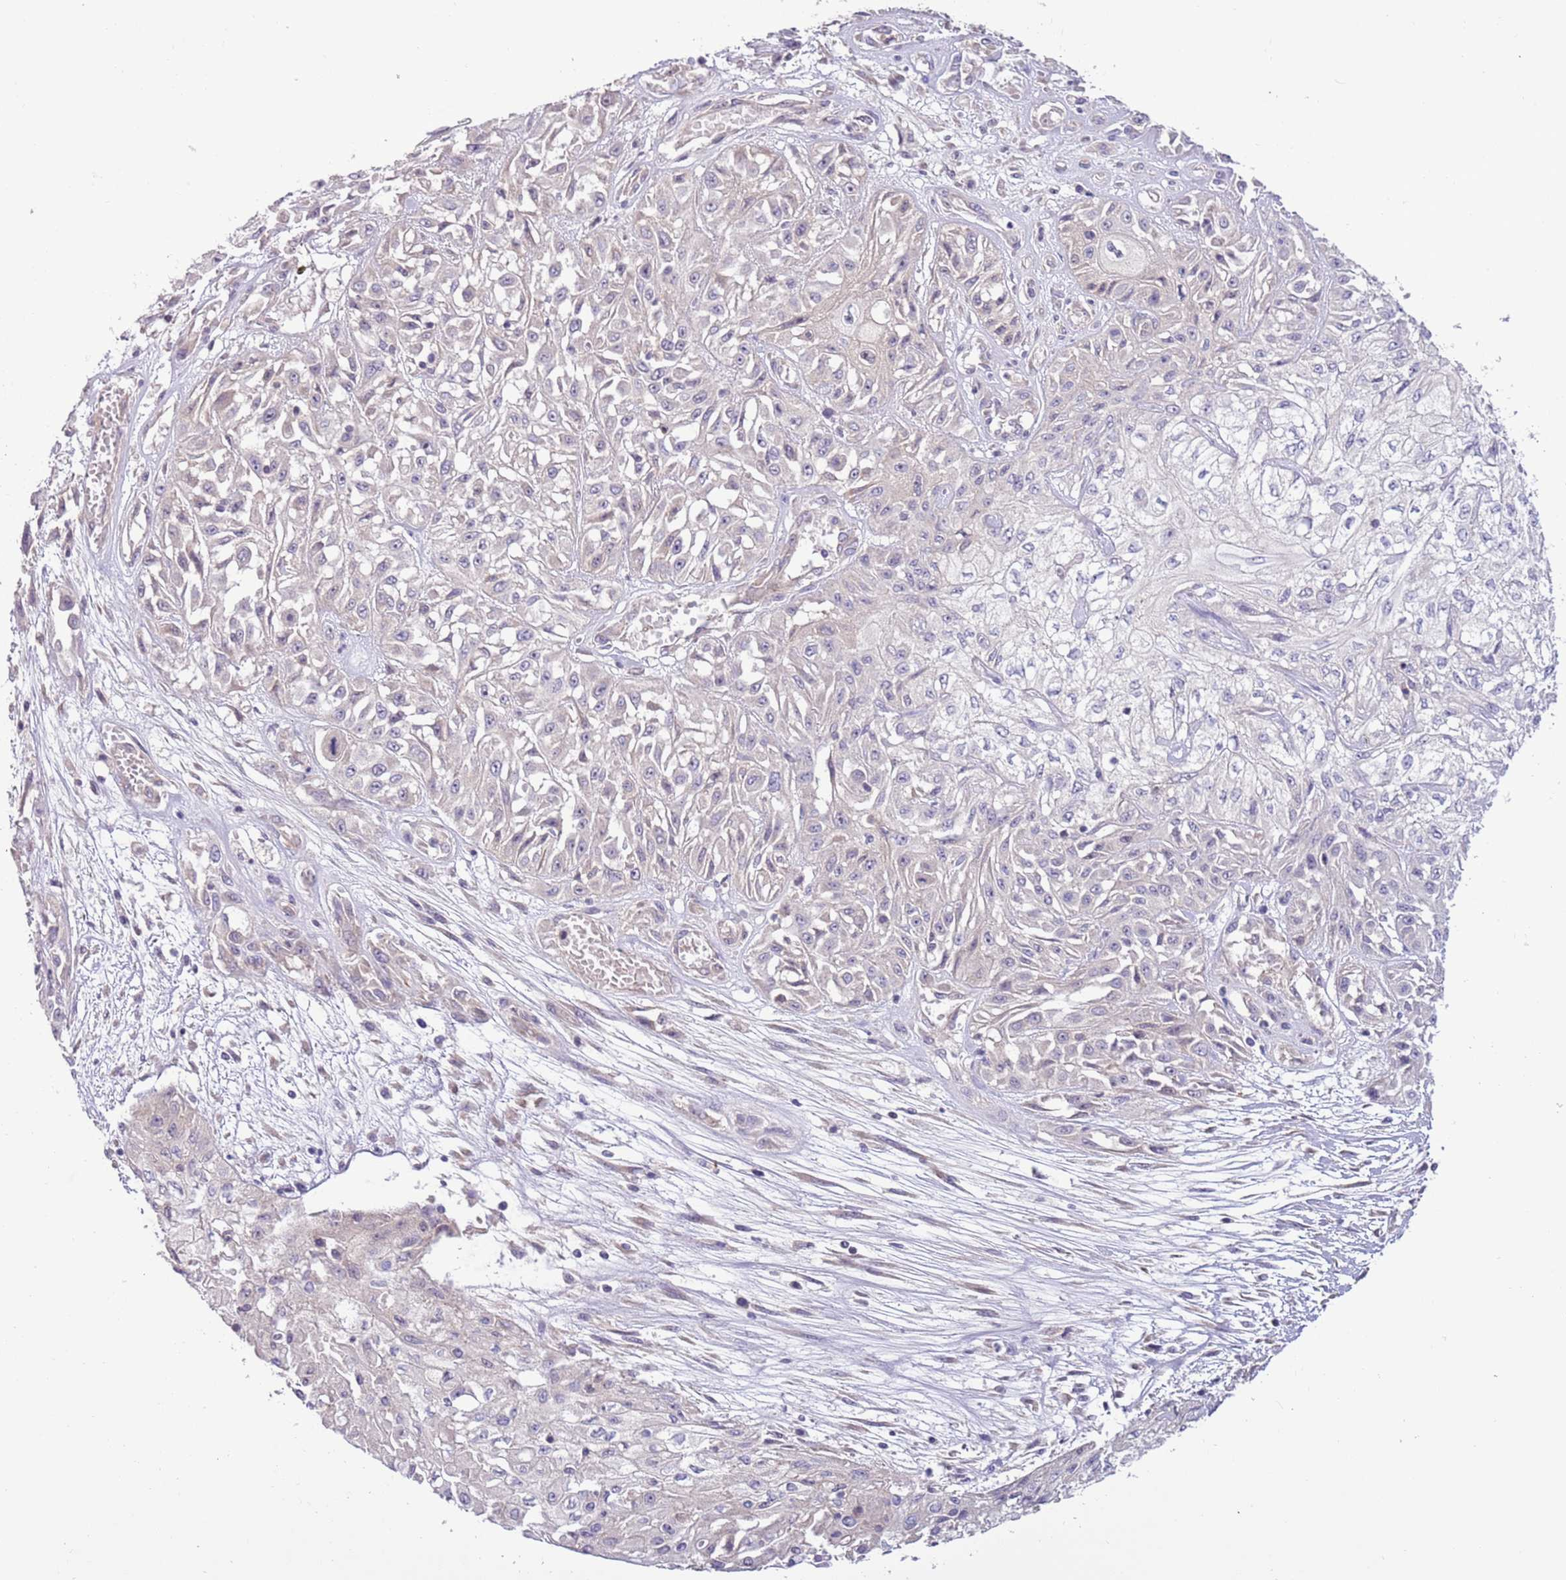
{"staining": {"intensity": "negative", "quantity": "none", "location": "none"}, "tissue": "skin cancer", "cell_type": "Tumor cells", "image_type": "cancer", "snomed": [{"axis": "morphology", "description": "Squamous cell carcinoma, NOS"}, {"axis": "morphology", "description": "Squamous cell carcinoma, metastatic, NOS"}, {"axis": "topography", "description": "Skin"}, {"axis": "topography", "description": "Lymph node"}], "caption": "Immunohistochemical staining of skin metastatic squamous cell carcinoma displays no significant staining in tumor cells. (DAB IHC visualized using brightfield microscopy, high magnification).", "gene": "SHROOM3", "patient": {"sex": "male", "age": 75}}